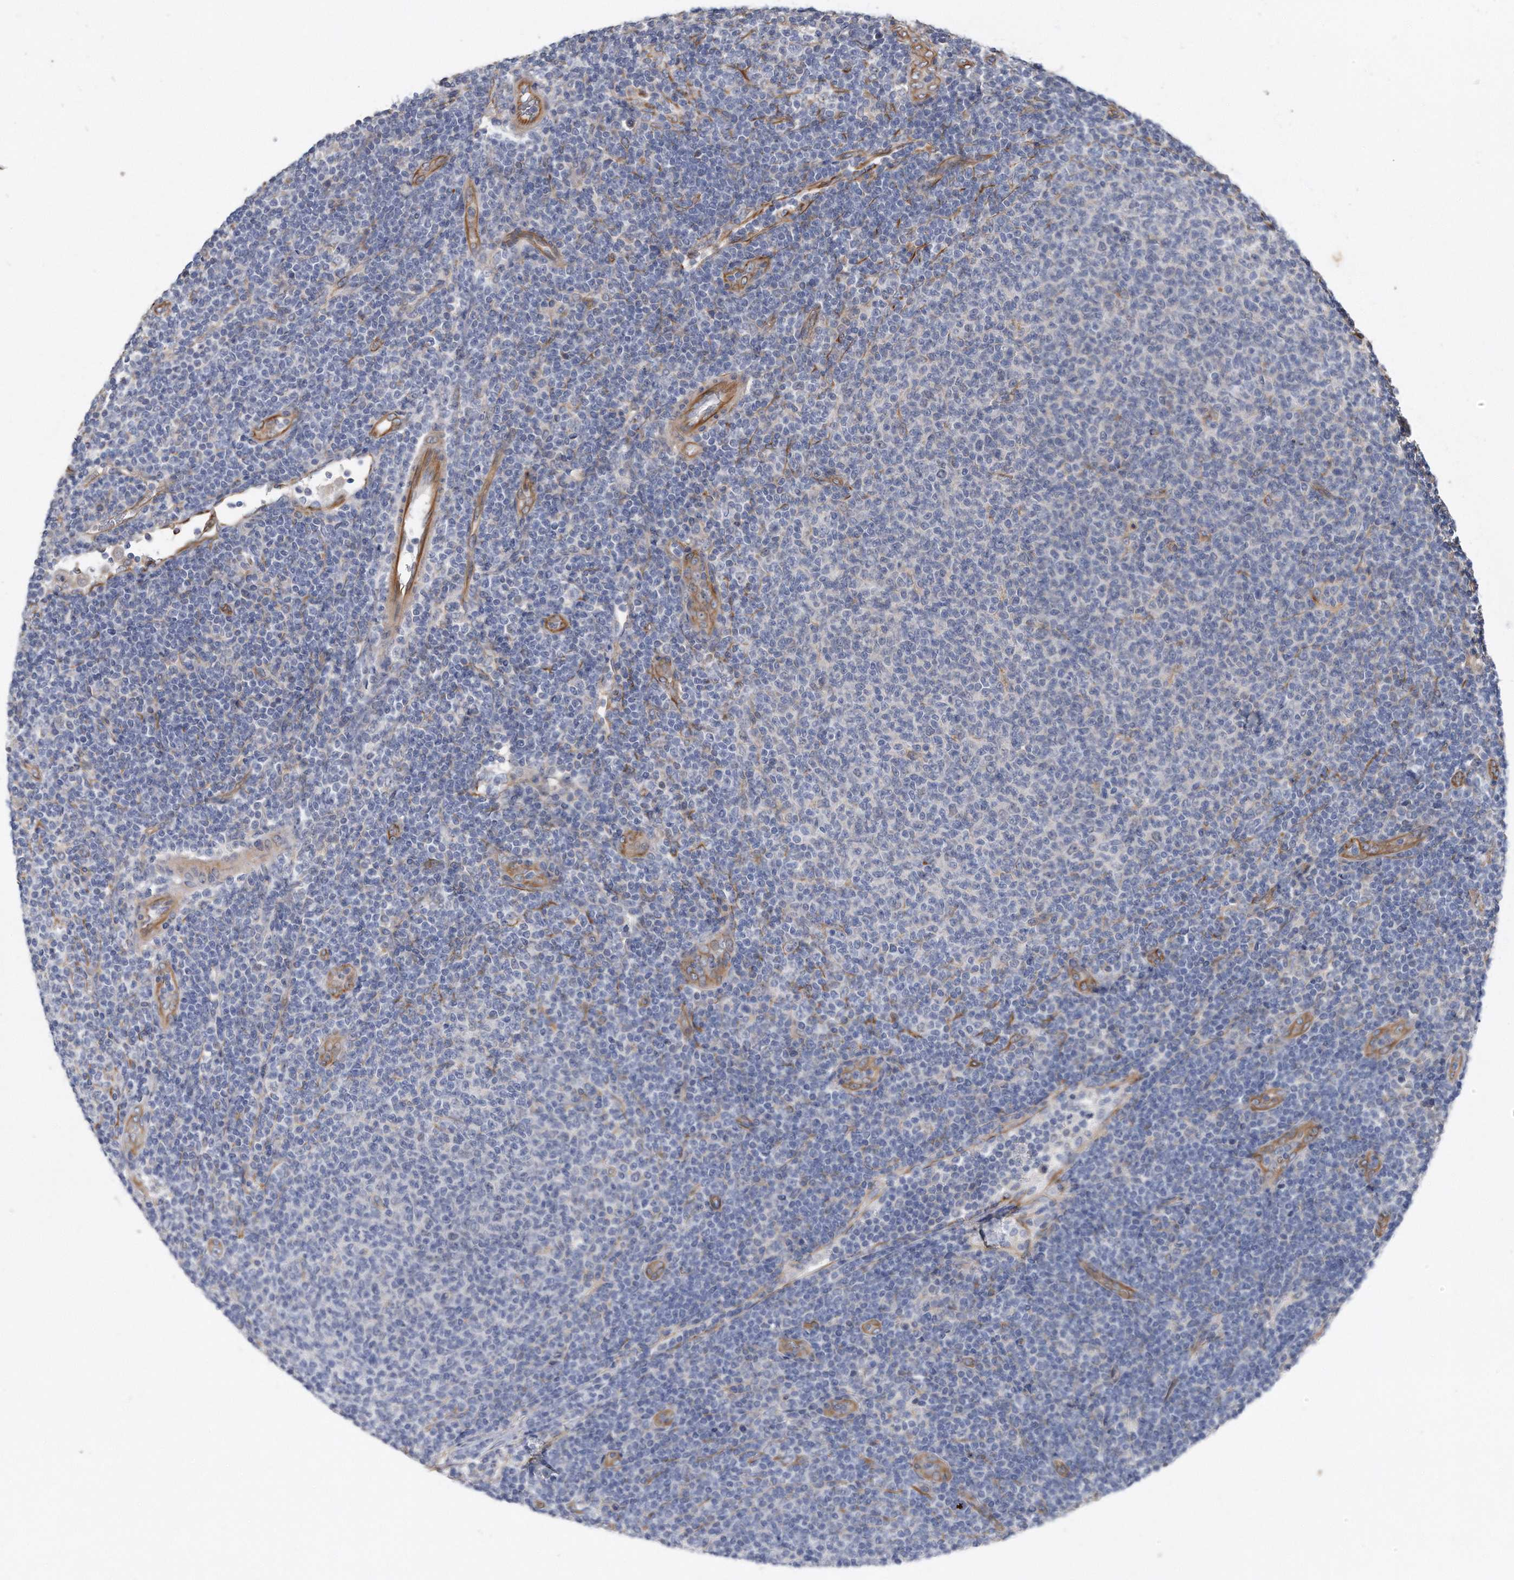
{"staining": {"intensity": "negative", "quantity": "none", "location": "none"}, "tissue": "lymphoma", "cell_type": "Tumor cells", "image_type": "cancer", "snomed": [{"axis": "morphology", "description": "Malignant lymphoma, non-Hodgkin's type, Low grade"}, {"axis": "topography", "description": "Lymph node"}], "caption": "High power microscopy image of an immunohistochemistry (IHC) micrograph of lymphoma, revealing no significant staining in tumor cells.", "gene": "GPC1", "patient": {"sex": "male", "age": 66}}